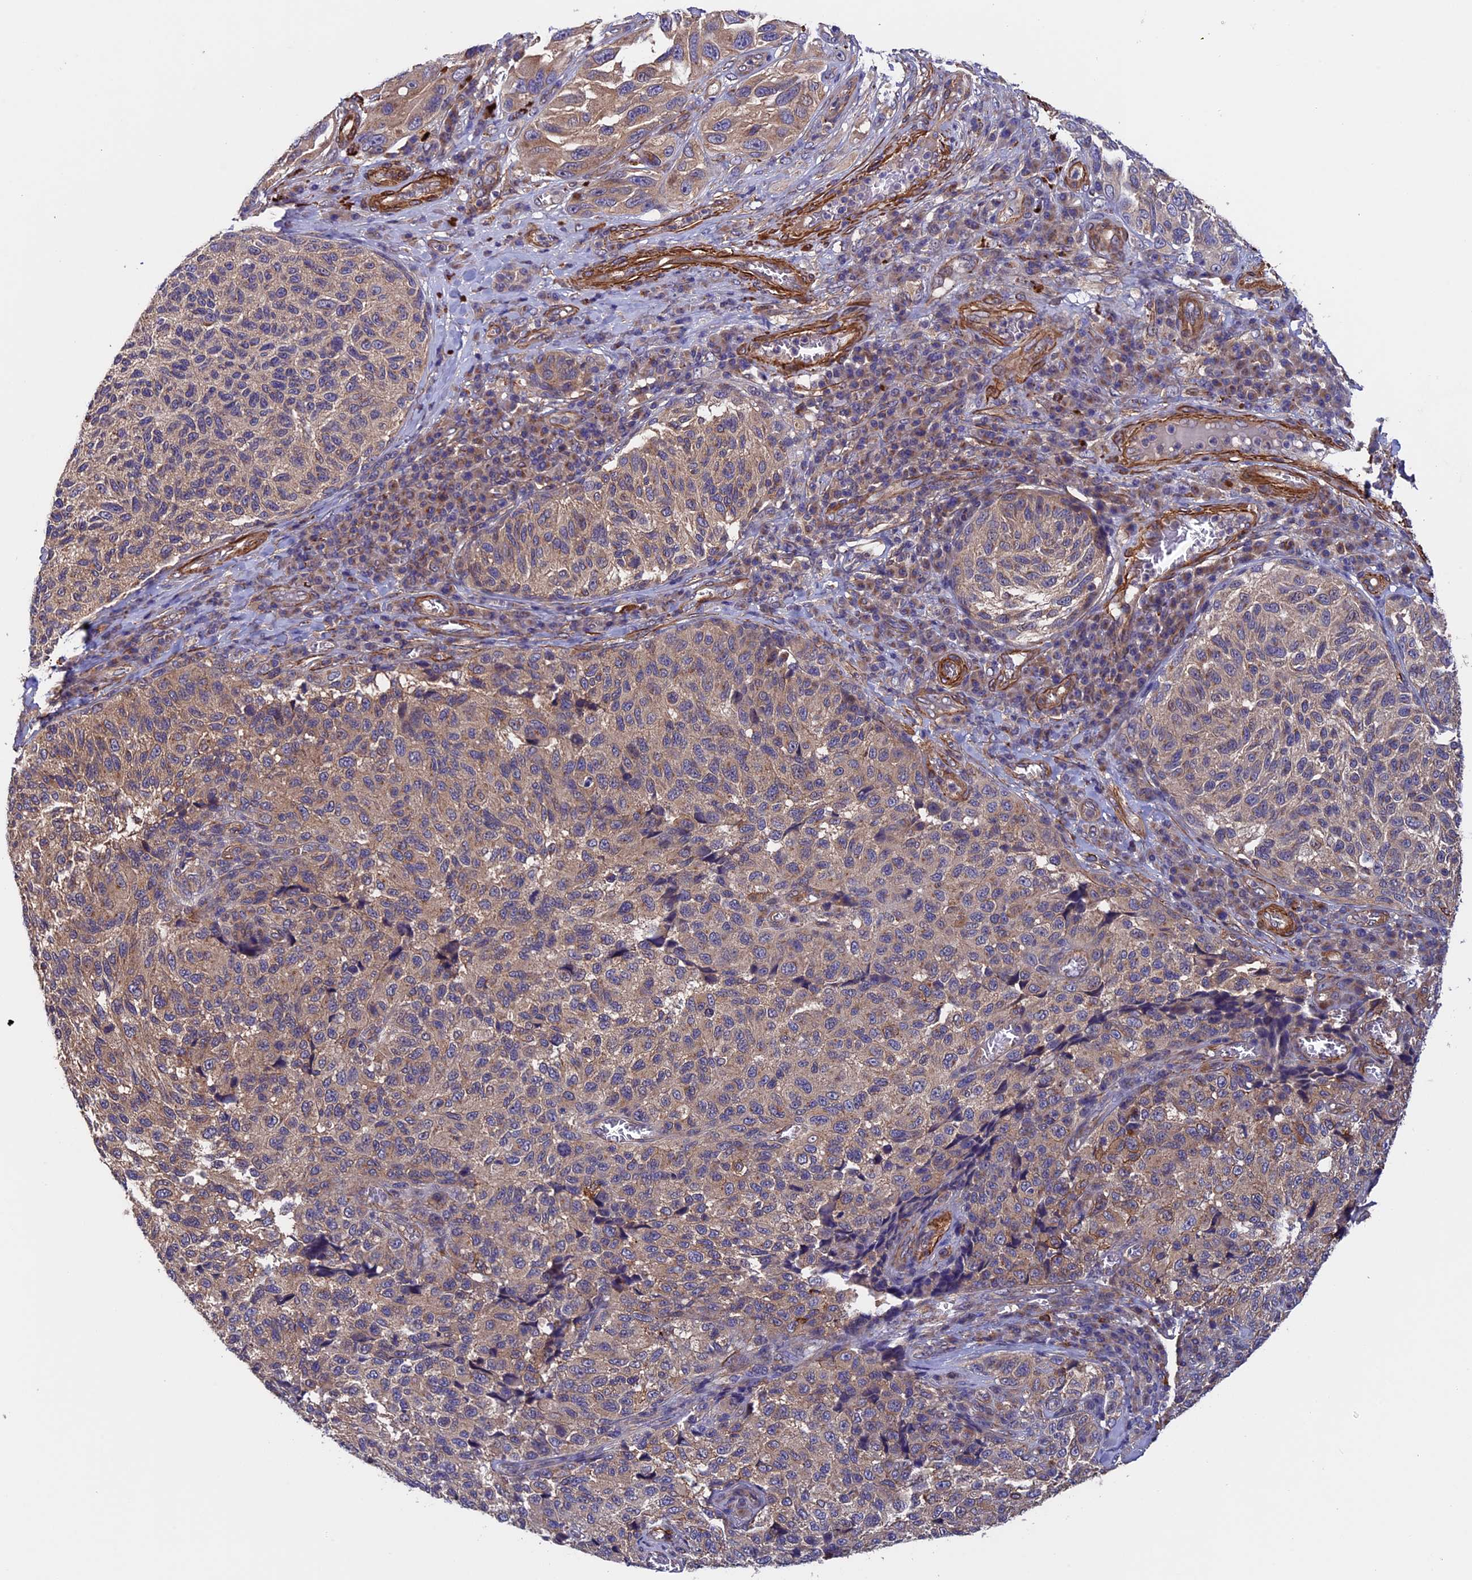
{"staining": {"intensity": "weak", "quantity": "25%-75%", "location": "cytoplasmic/membranous"}, "tissue": "melanoma", "cell_type": "Tumor cells", "image_type": "cancer", "snomed": [{"axis": "morphology", "description": "Malignant melanoma, NOS"}, {"axis": "topography", "description": "Skin"}], "caption": "Malignant melanoma stained for a protein shows weak cytoplasmic/membranous positivity in tumor cells.", "gene": "SLC9A5", "patient": {"sex": "female", "age": 73}}